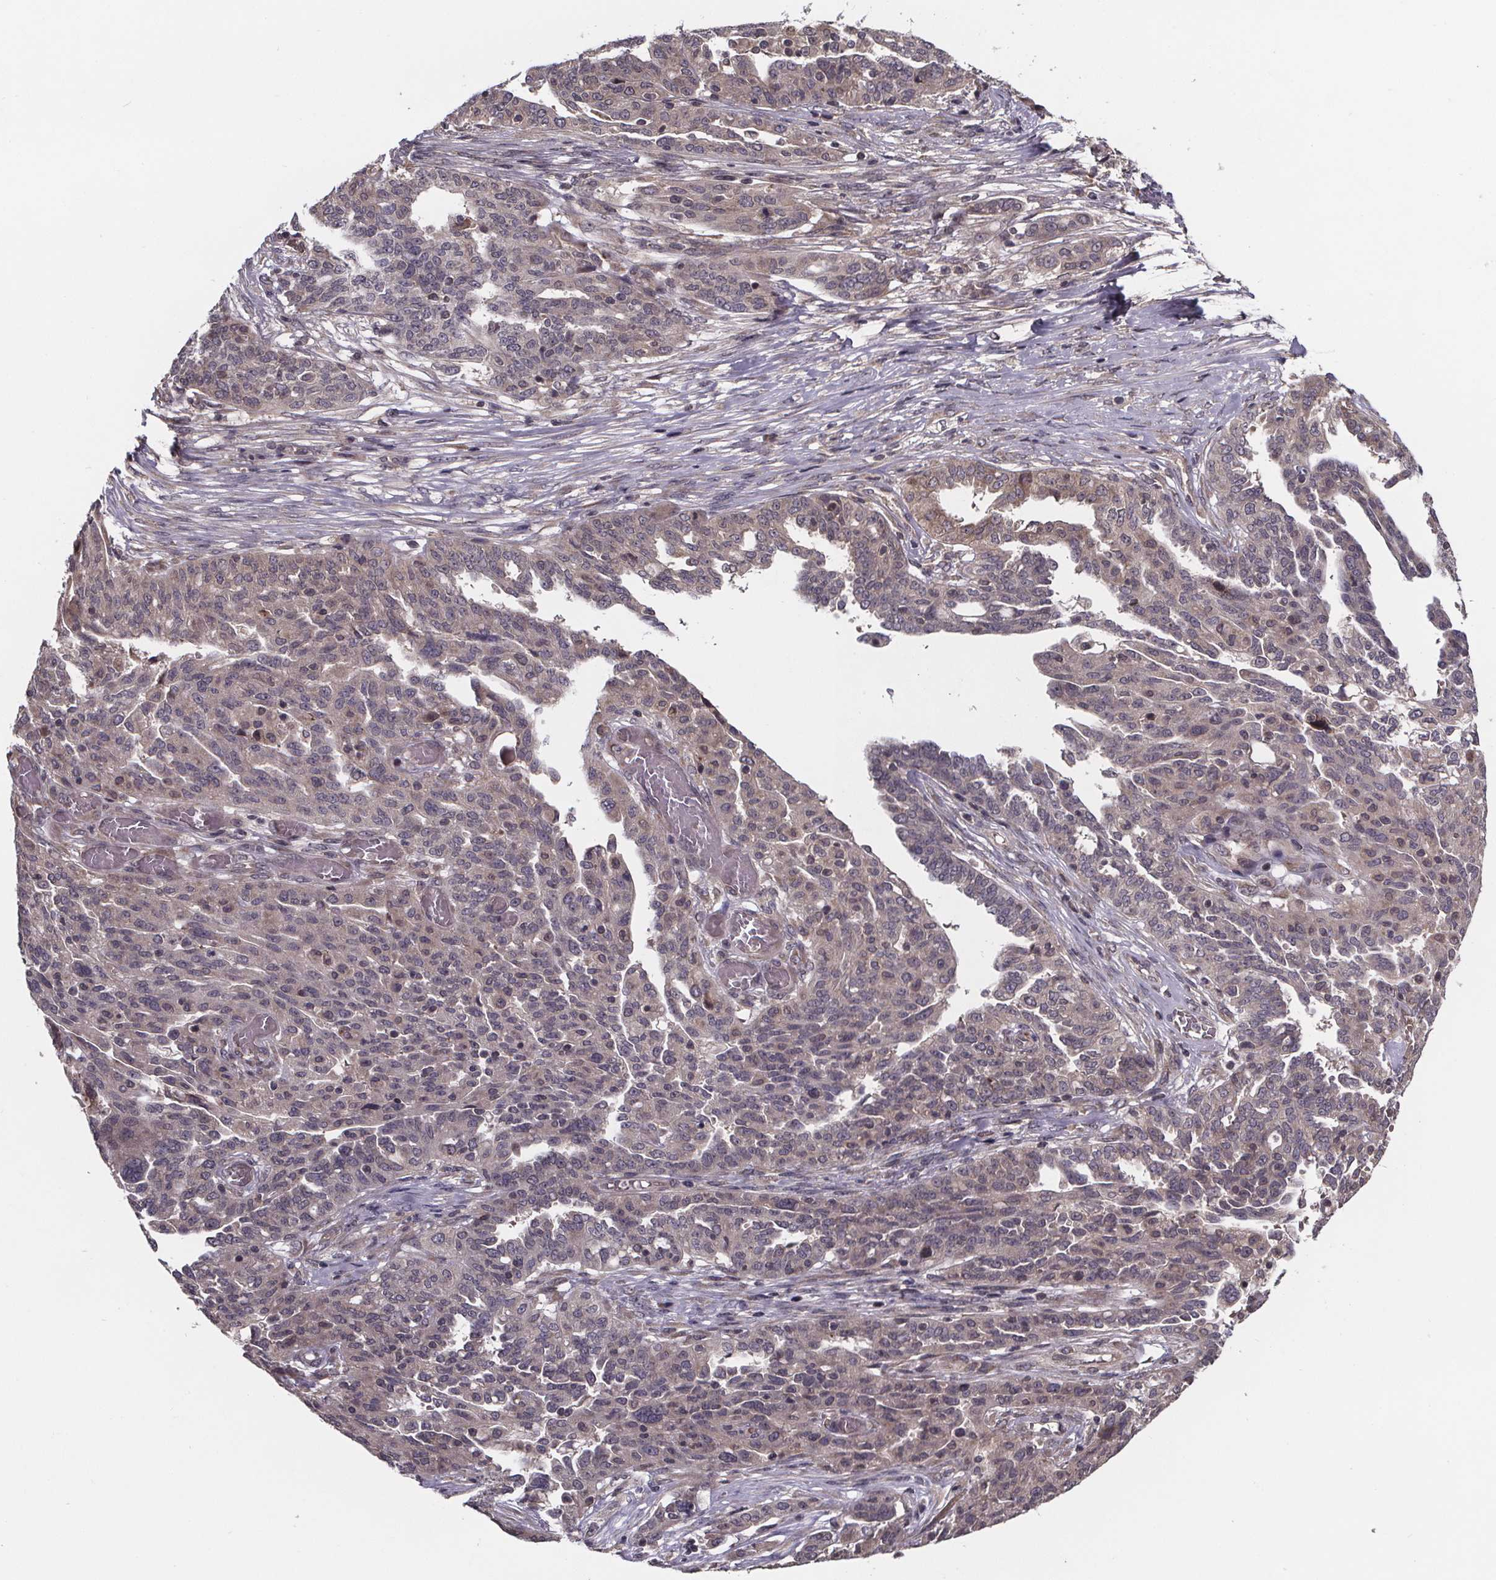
{"staining": {"intensity": "weak", "quantity": ">75%", "location": "cytoplasmic/membranous"}, "tissue": "ovarian cancer", "cell_type": "Tumor cells", "image_type": "cancer", "snomed": [{"axis": "morphology", "description": "Cystadenocarcinoma, serous, NOS"}, {"axis": "topography", "description": "Ovary"}], "caption": "Ovarian serous cystadenocarcinoma stained with immunohistochemistry (IHC) displays weak cytoplasmic/membranous positivity in about >75% of tumor cells.", "gene": "SAT1", "patient": {"sex": "female", "age": 67}}